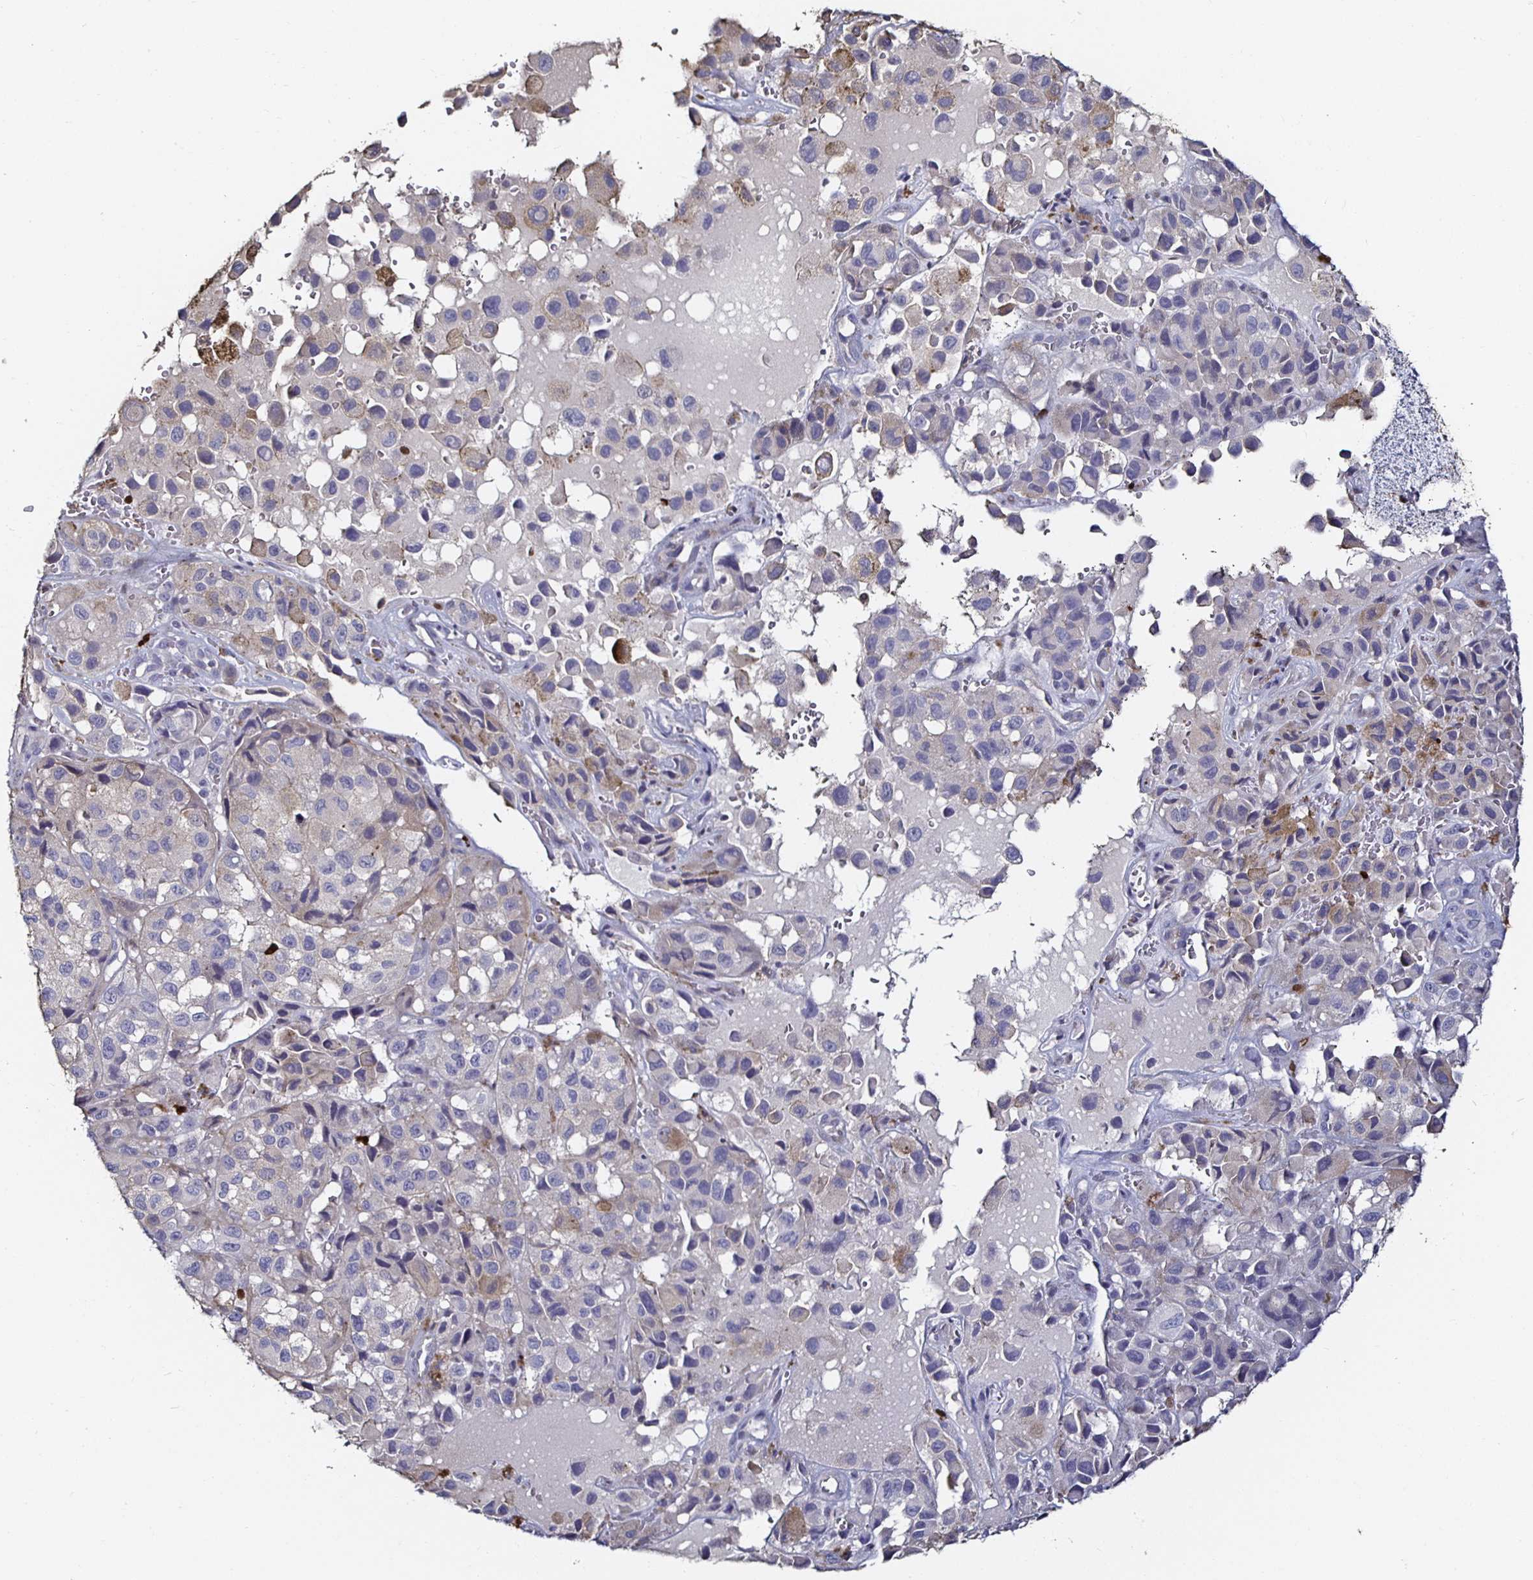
{"staining": {"intensity": "weak", "quantity": "<25%", "location": "cytoplasmic/membranous"}, "tissue": "melanoma", "cell_type": "Tumor cells", "image_type": "cancer", "snomed": [{"axis": "morphology", "description": "Malignant melanoma, NOS"}, {"axis": "topography", "description": "Skin"}], "caption": "High power microscopy micrograph of an immunohistochemistry micrograph of melanoma, revealing no significant expression in tumor cells.", "gene": "TLR4", "patient": {"sex": "male", "age": 93}}